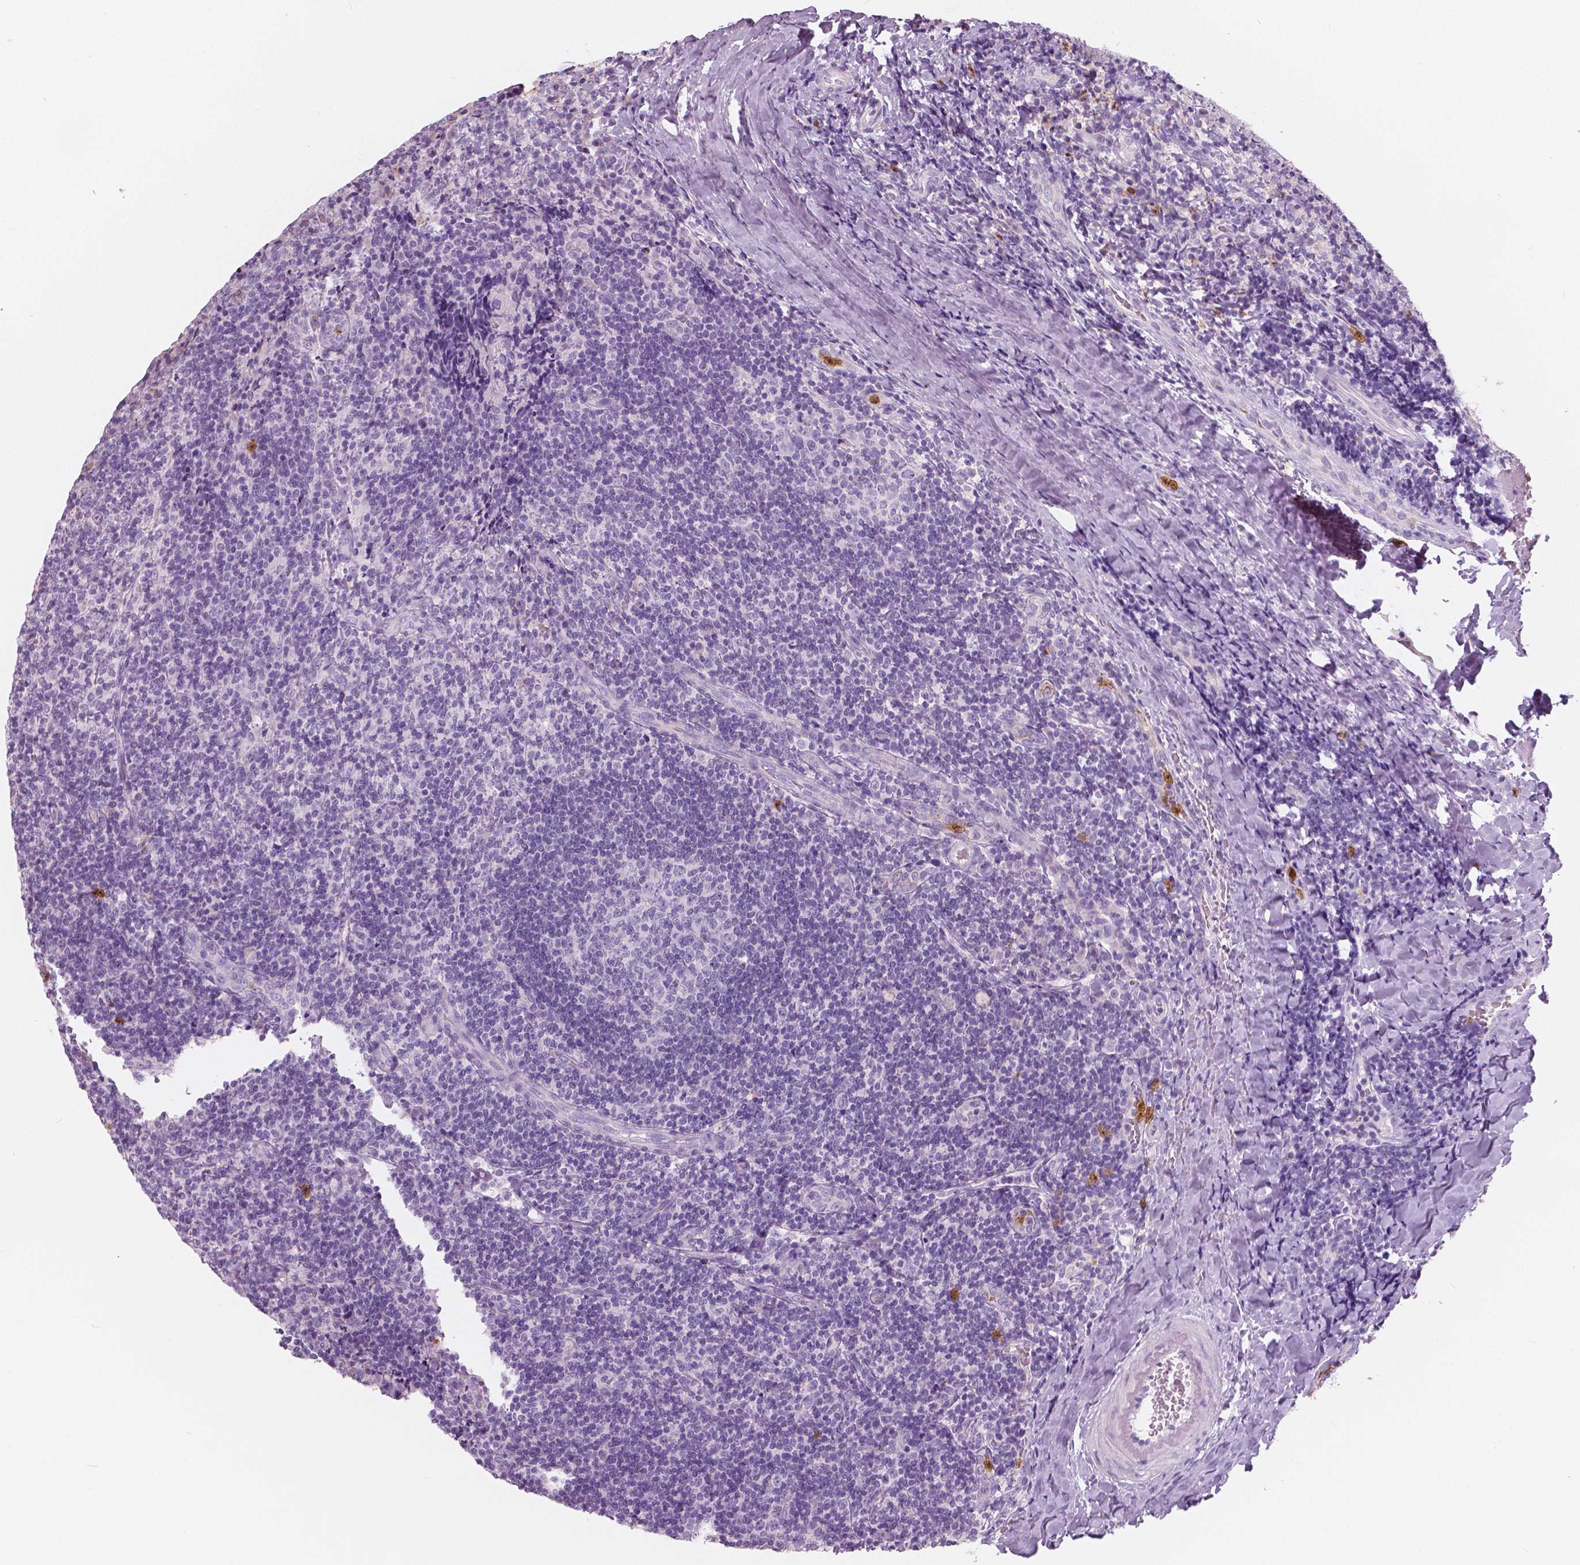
{"staining": {"intensity": "negative", "quantity": "none", "location": "none"}, "tissue": "tonsil", "cell_type": "Germinal center cells", "image_type": "normal", "snomed": [{"axis": "morphology", "description": "Normal tissue, NOS"}, {"axis": "topography", "description": "Tonsil"}], "caption": "Immunohistochemical staining of unremarkable human tonsil demonstrates no significant expression in germinal center cells. Brightfield microscopy of IHC stained with DAB (brown) and hematoxylin (blue), captured at high magnification.", "gene": "CXCR2", "patient": {"sex": "male", "age": 17}}